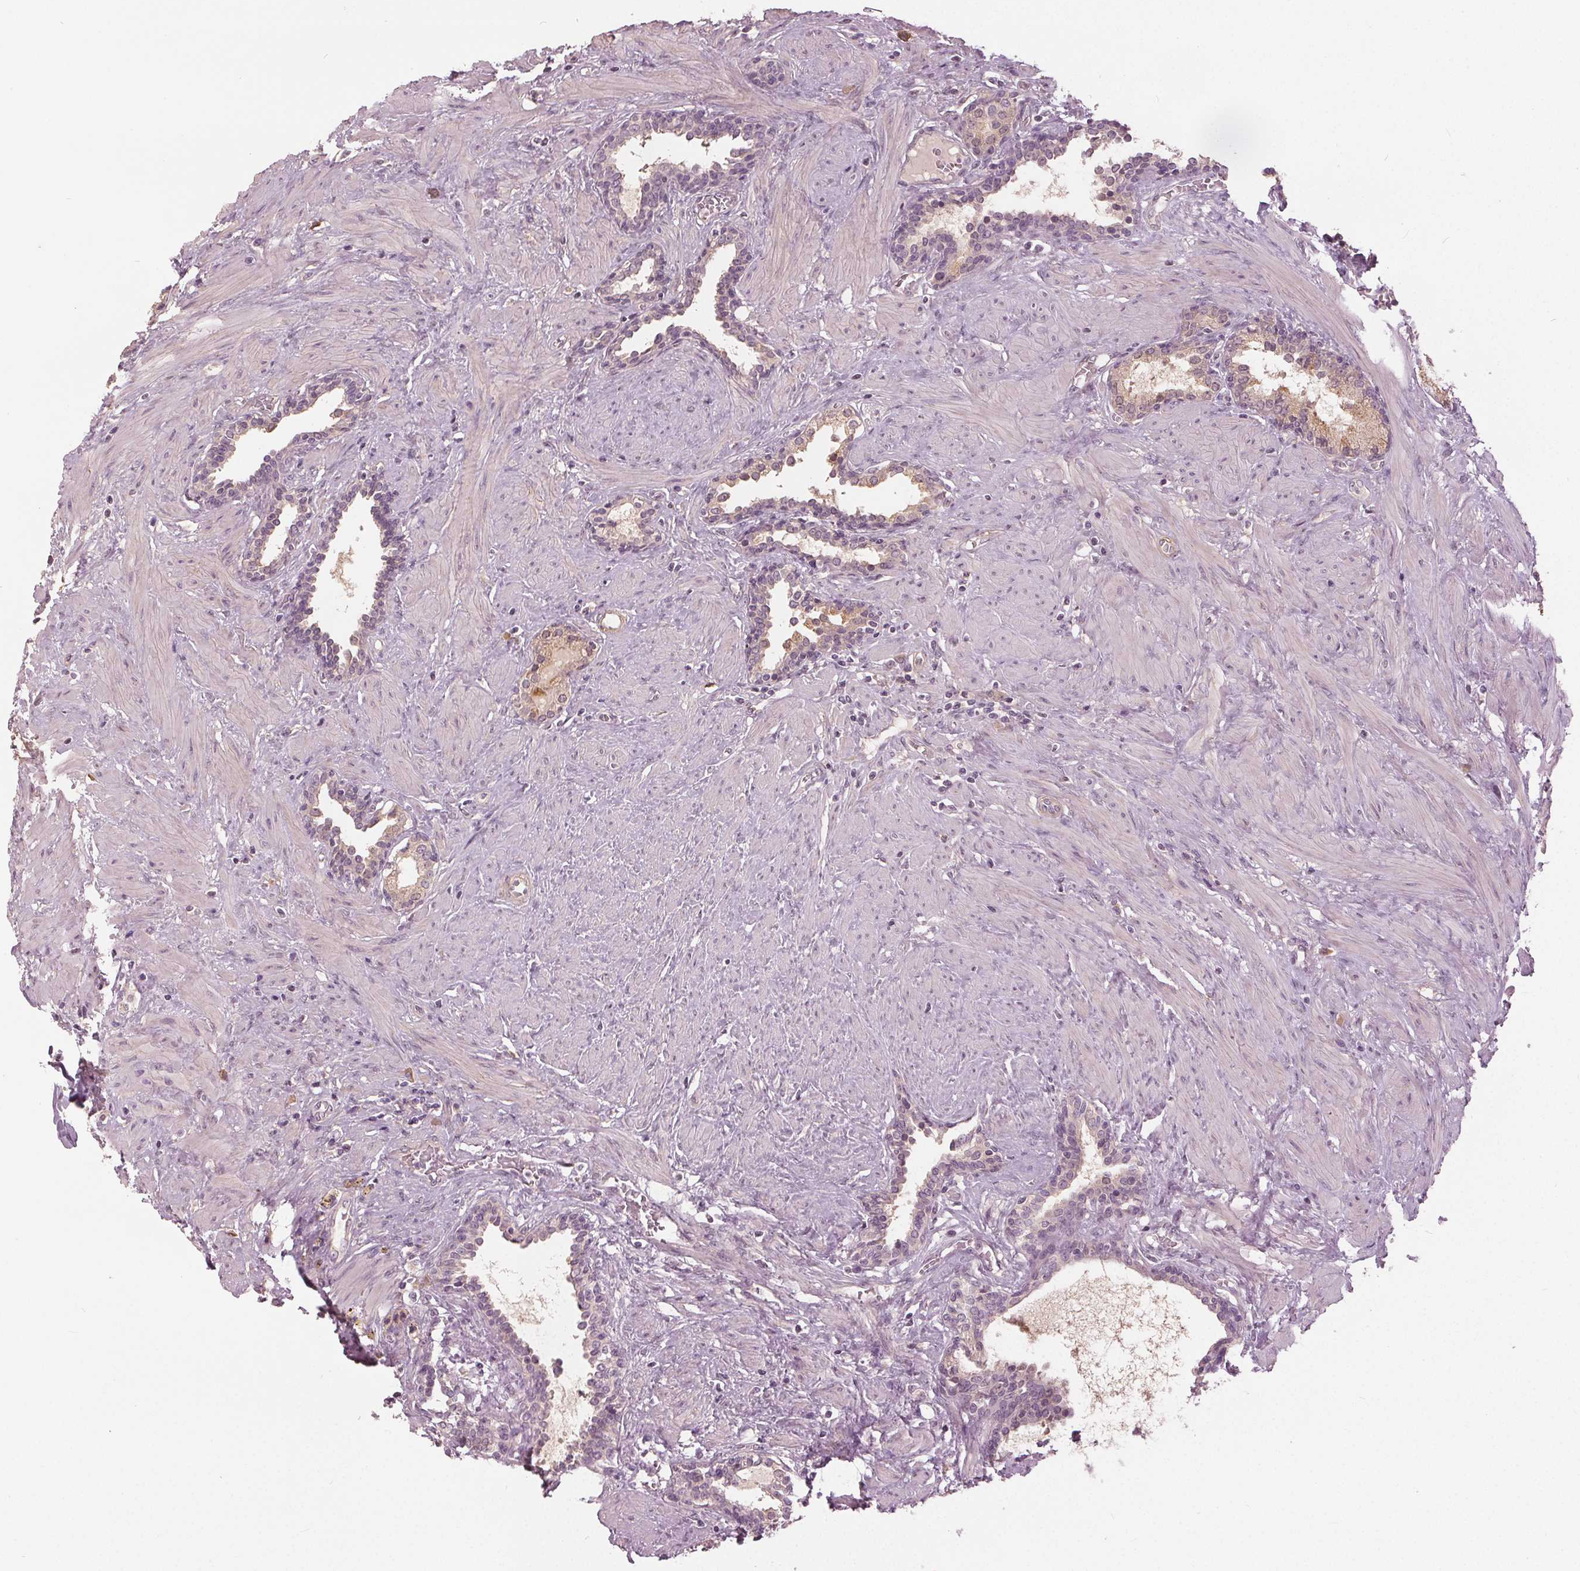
{"staining": {"intensity": "moderate", "quantity": "<25%", "location": "cytoplasmic/membranous"}, "tissue": "prostate", "cell_type": "Glandular cells", "image_type": "normal", "snomed": [{"axis": "morphology", "description": "Normal tissue, NOS"}, {"axis": "topography", "description": "Prostate"}], "caption": "Prostate stained with IHC shows moderate cytoplasmic/membranous expression in approximately <25% of glandular cells. The staining is performed using DAB (3,3'-diaminobenzidine) brown chromogen to label protein expression. The nuclei are counter-stained blue using hematoxylin.", "gene": "KLK13", "patient": {"sex": "male", "age": 55}}